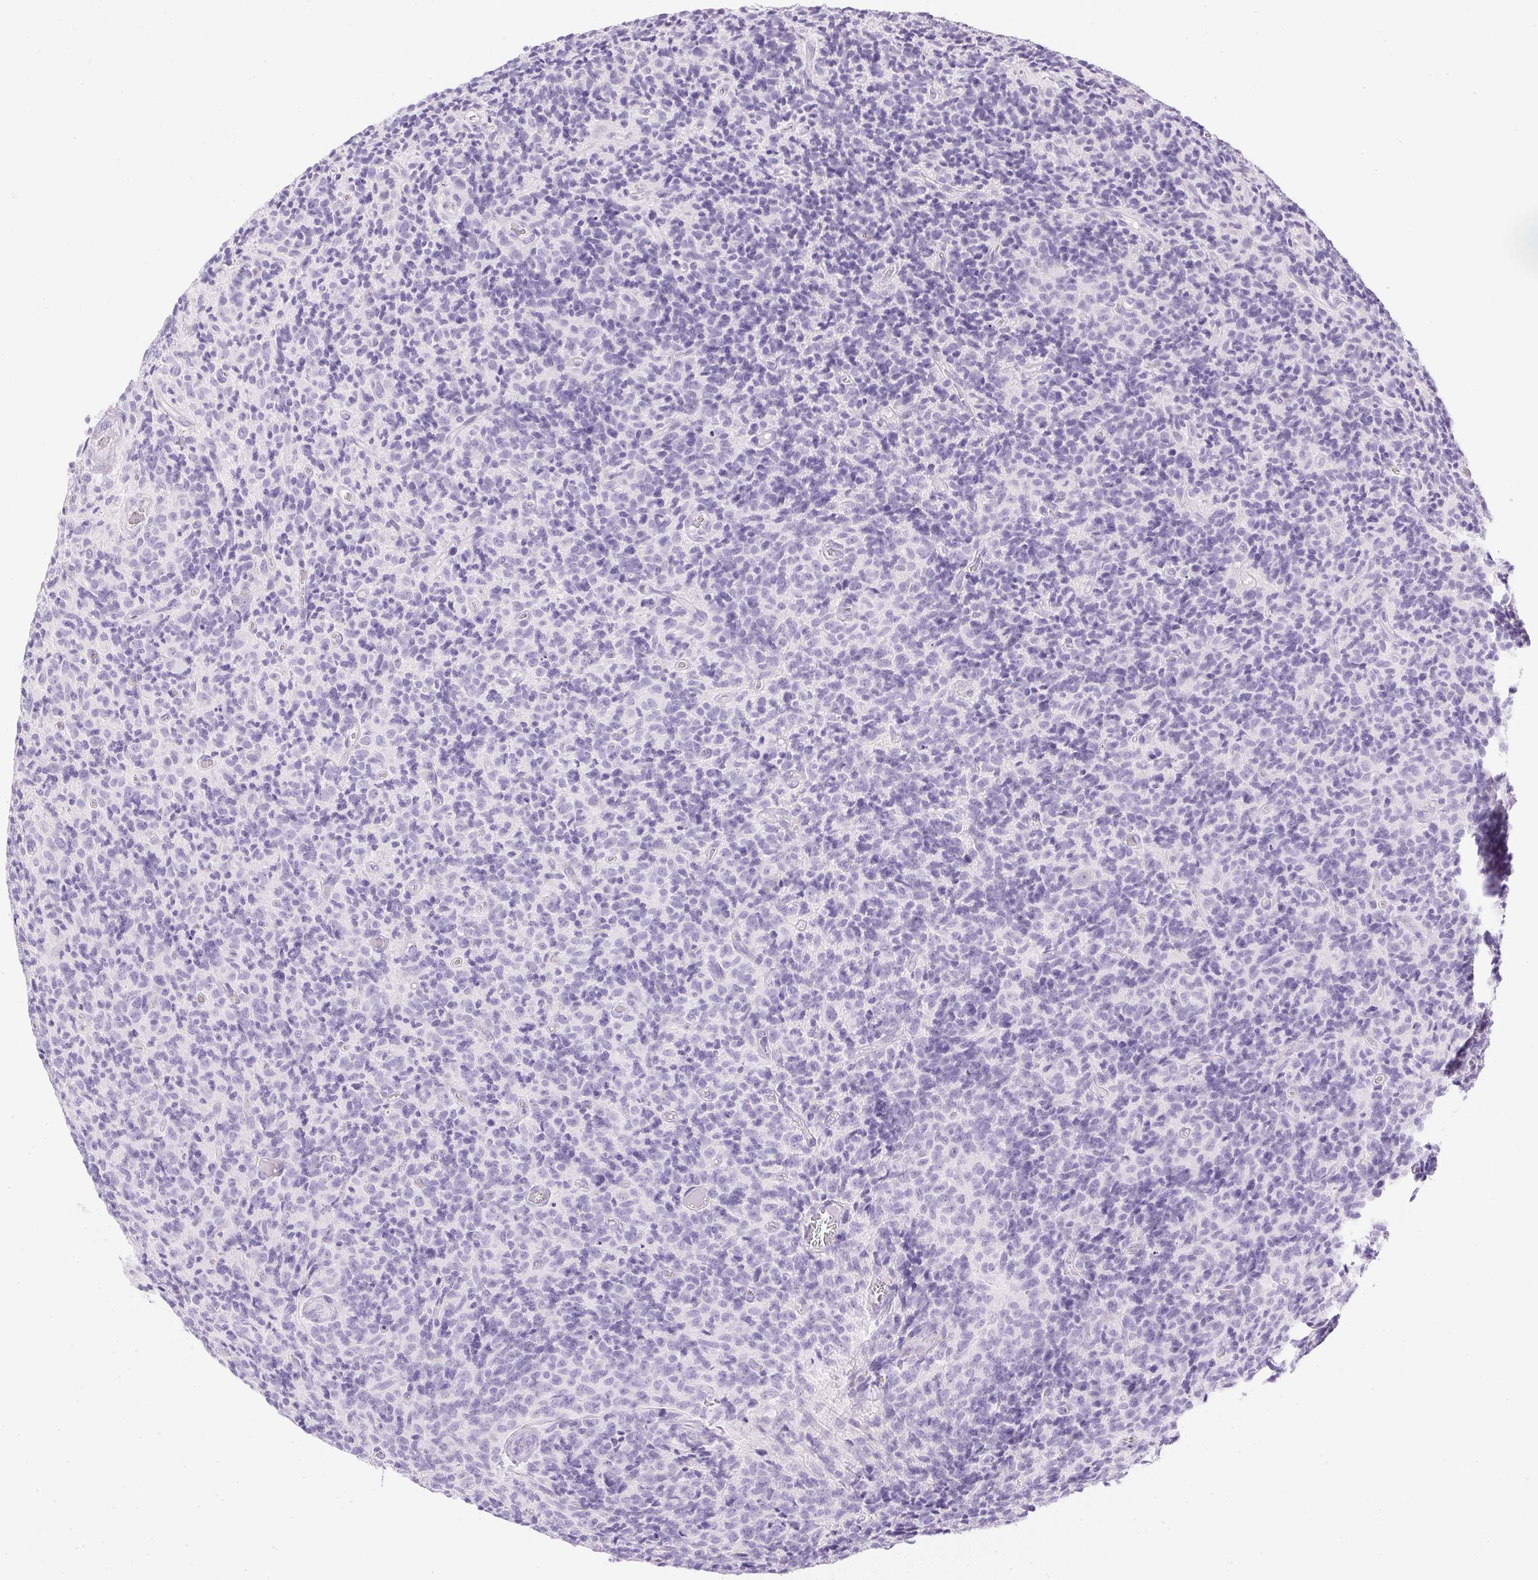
{"staining": {"intensity": "negative", "quantity": "none", "location": "none"}, "tissue": "glioma", "cell_type": "Tumor cells", "image_type": "cancer", "snomed": [{"axis": "morphology", "description": "Glioma, malignant, High grade"}, {"axis": "topography", "description": "Brain"}], "caption": "Image shows no protein expression in tumor cells of high-grade glioma (malignant) tissue.", "gene": "ATP6V1G3", "patient": {"sex": "male", "age": 76}}